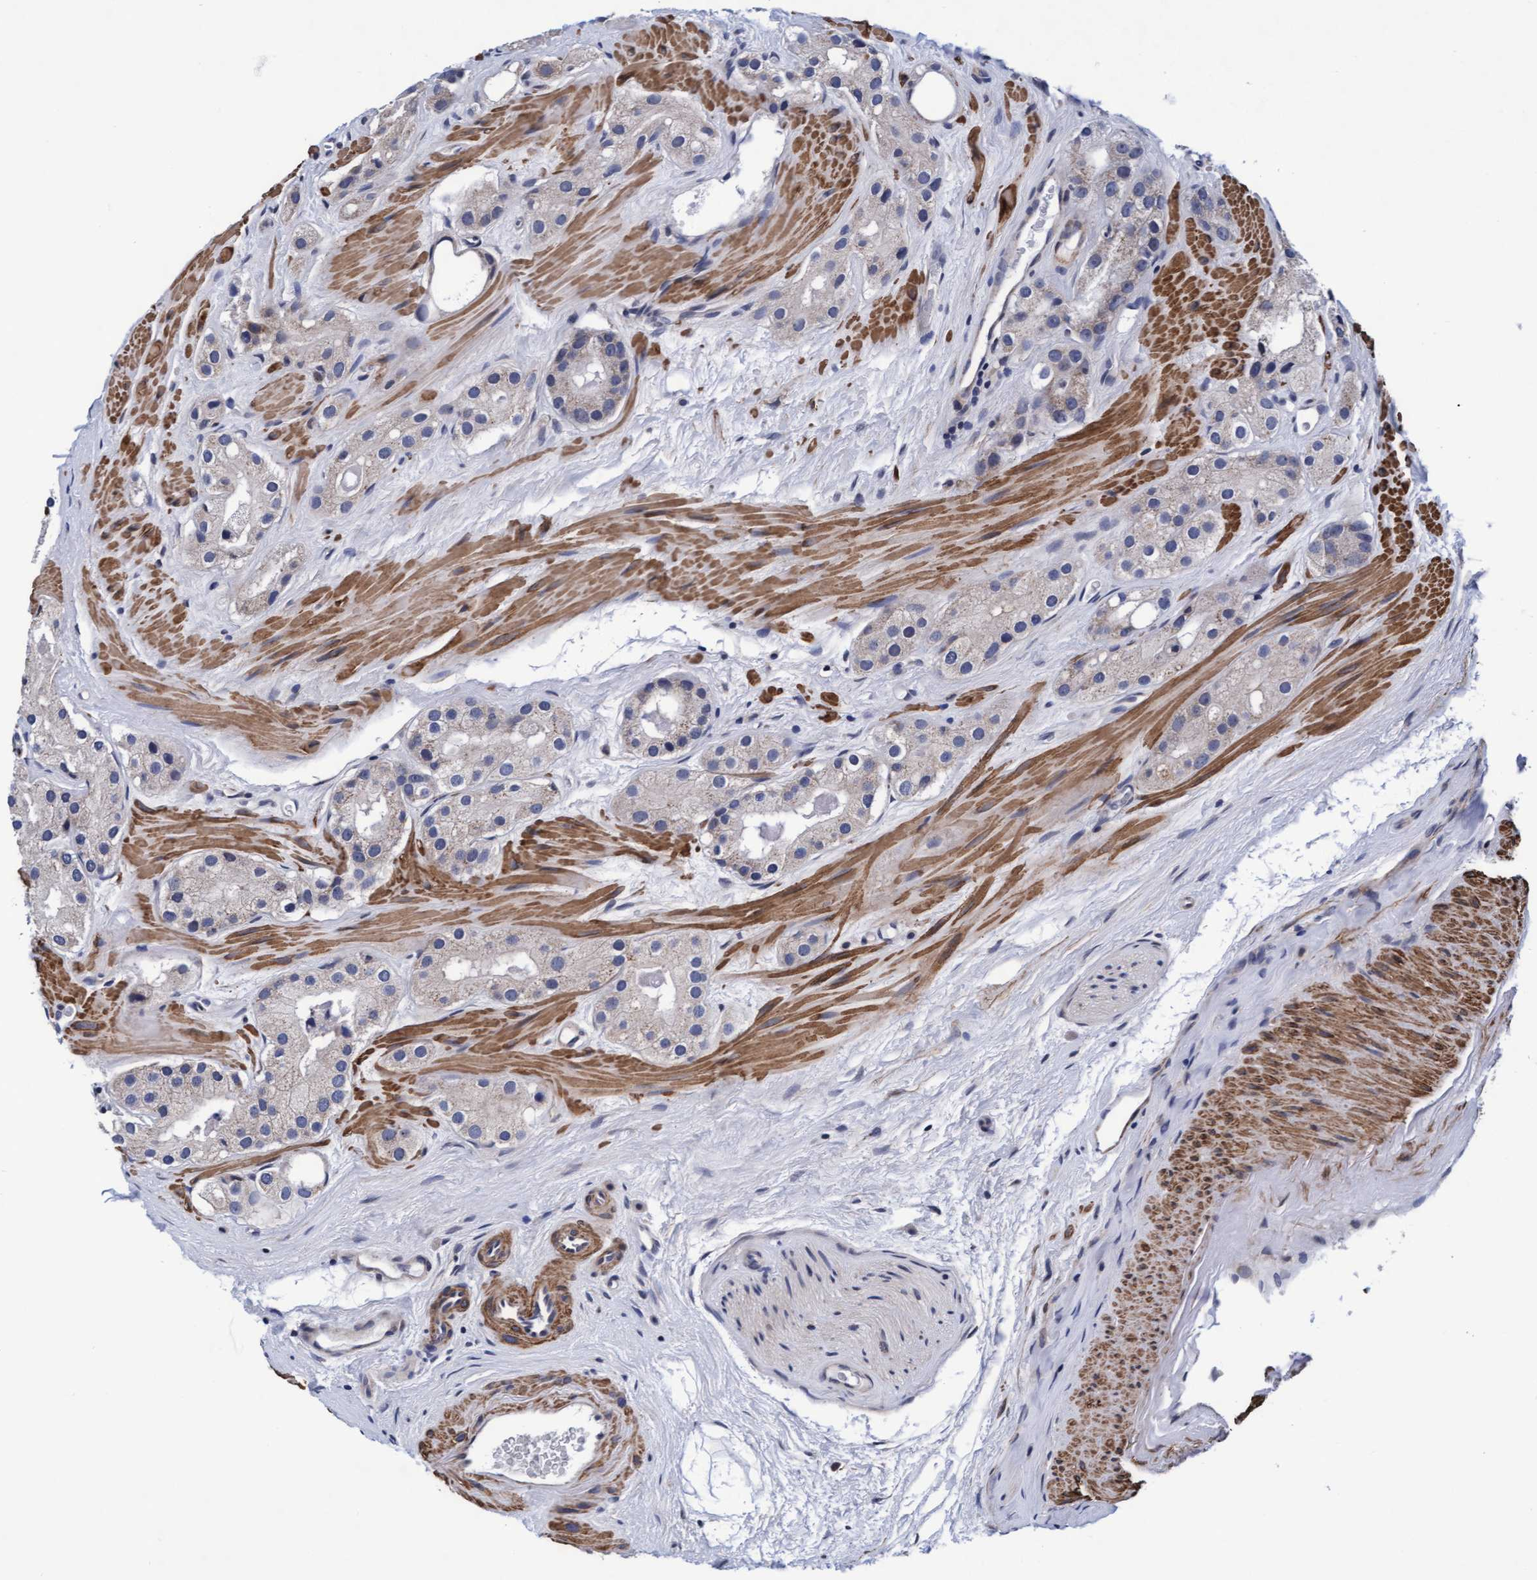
{"staining": {"intensity": "weak", "quantity": "25%-75%", "location": "cytoplasmic/membranous"}, "tissue": "prostate cancer", "cell_type": "Tumor cells", "image_type": "cancer", "snomed": [{"axis": "morphology", "description": "Adenocarcinoma, High grade"}, {"axis": "topography", "description": "Prostate"}], "caption": "This histopathology image exhibits prostate cancer stained with immunohistochemistry (IHC) to label a protein in brown. The cytoplasmic/membranous of tumor cells show weak positivity for the protein. Nuclei are counter-stained blue.", "gene": "EFCAB13", "patient": {"sex": "male", "age": 63}}